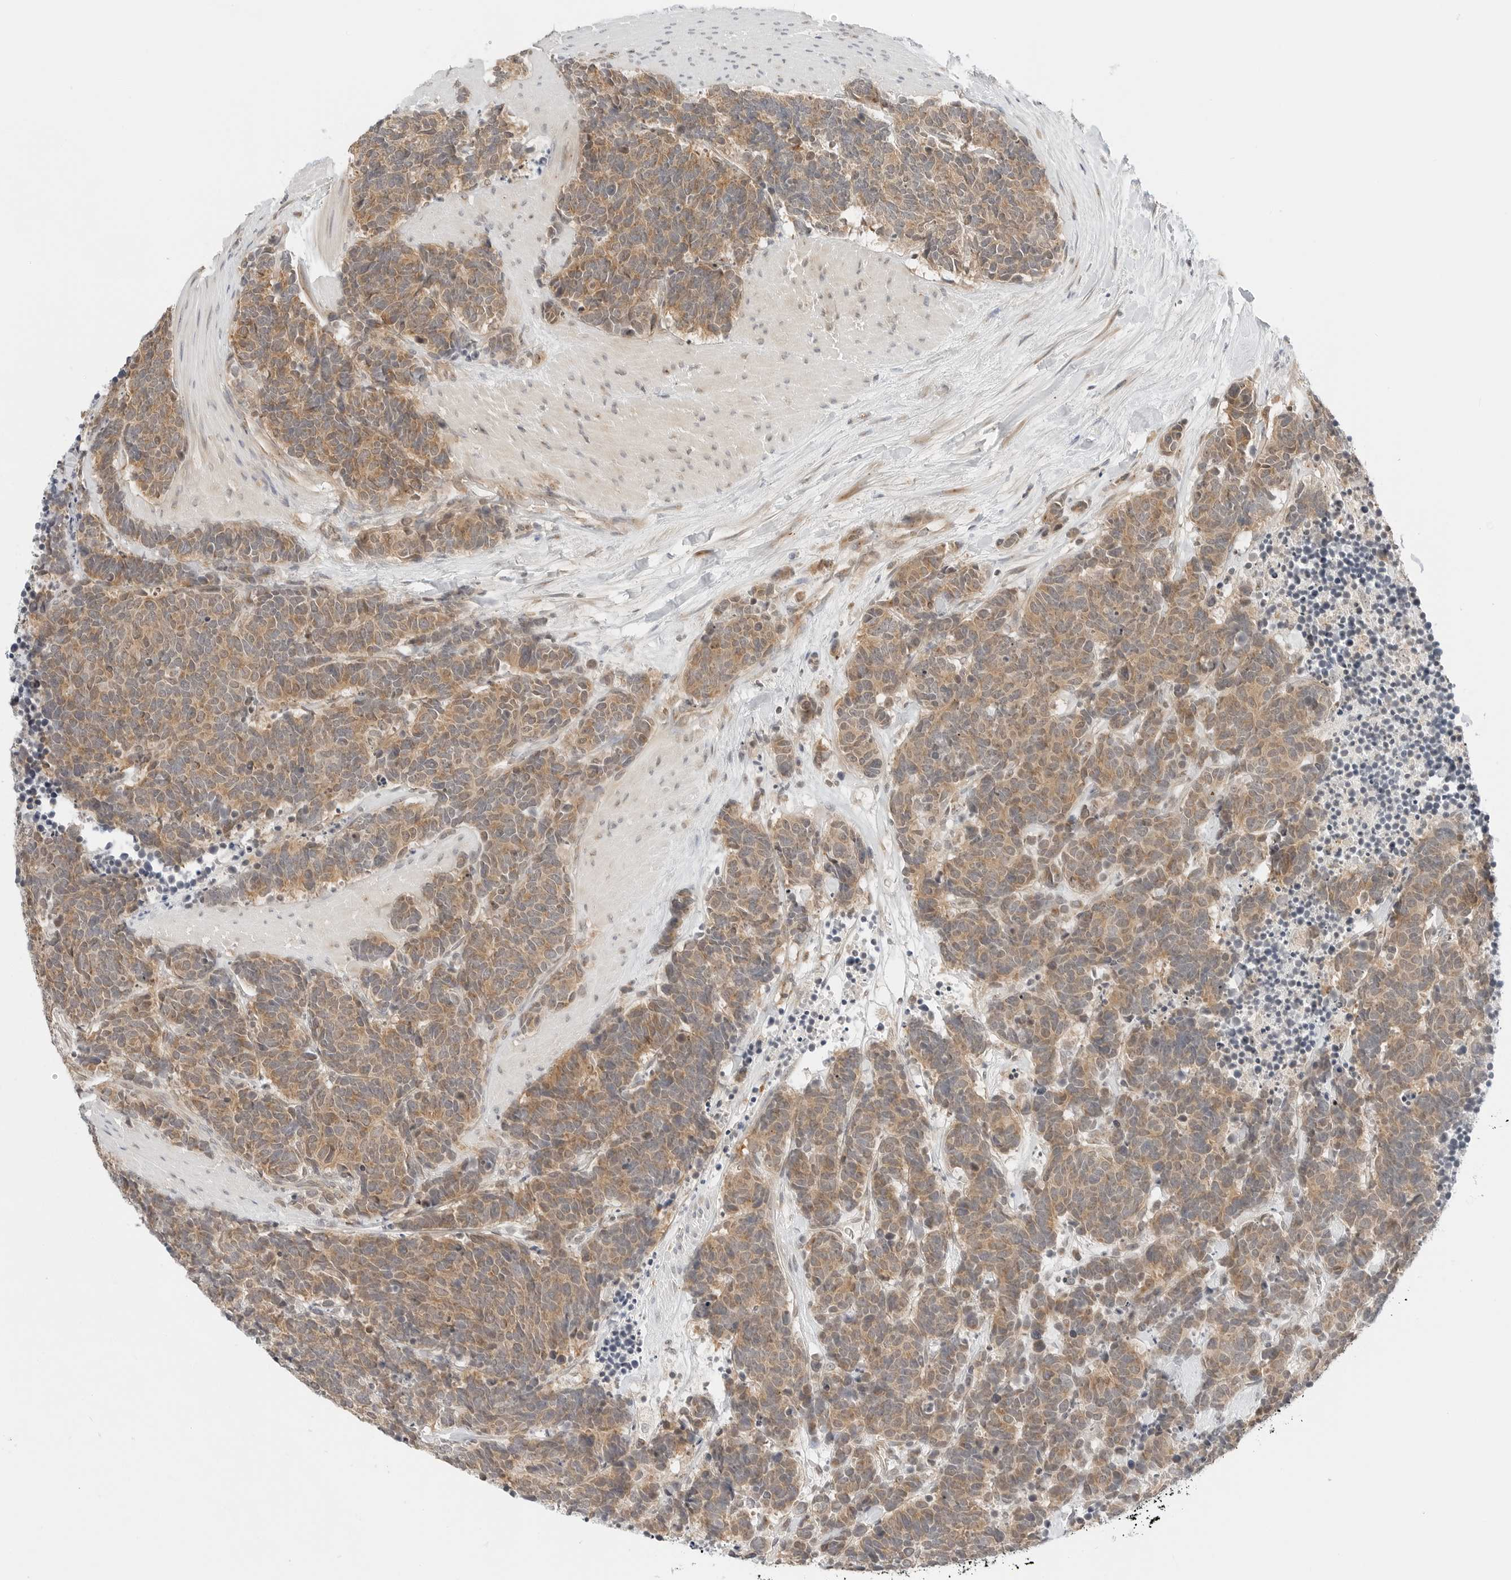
{"staining": {"intensity": "moderate", "quantity": ">75%", "location": "cytoplasmic/membranous"}, "tissue": "carcinoid", "cell_type": "Tumor cells", "image_type": "cancer", "snomed": [{"axis": "morphology", "description": "Carcinoma, NOS"}, {"axis": "morphology", "description": "Carcinoid, malignant, NOS"}, {"axis": "topography", "description": "Urinary bladder"}], "caption": "Carcinoid (malignant) stained with immunohistochemistry exhibits moderate cytoplasmic/membranous staining in about >75% of tumor cells. Using DAB (3,3'-diaminobenzidine) (brown) and hematoxylin (blue) stains, captured at high magnification using brightfield microscopy.", "gene": "IQCC", "patient": {"sex": "male", "age": 57}}